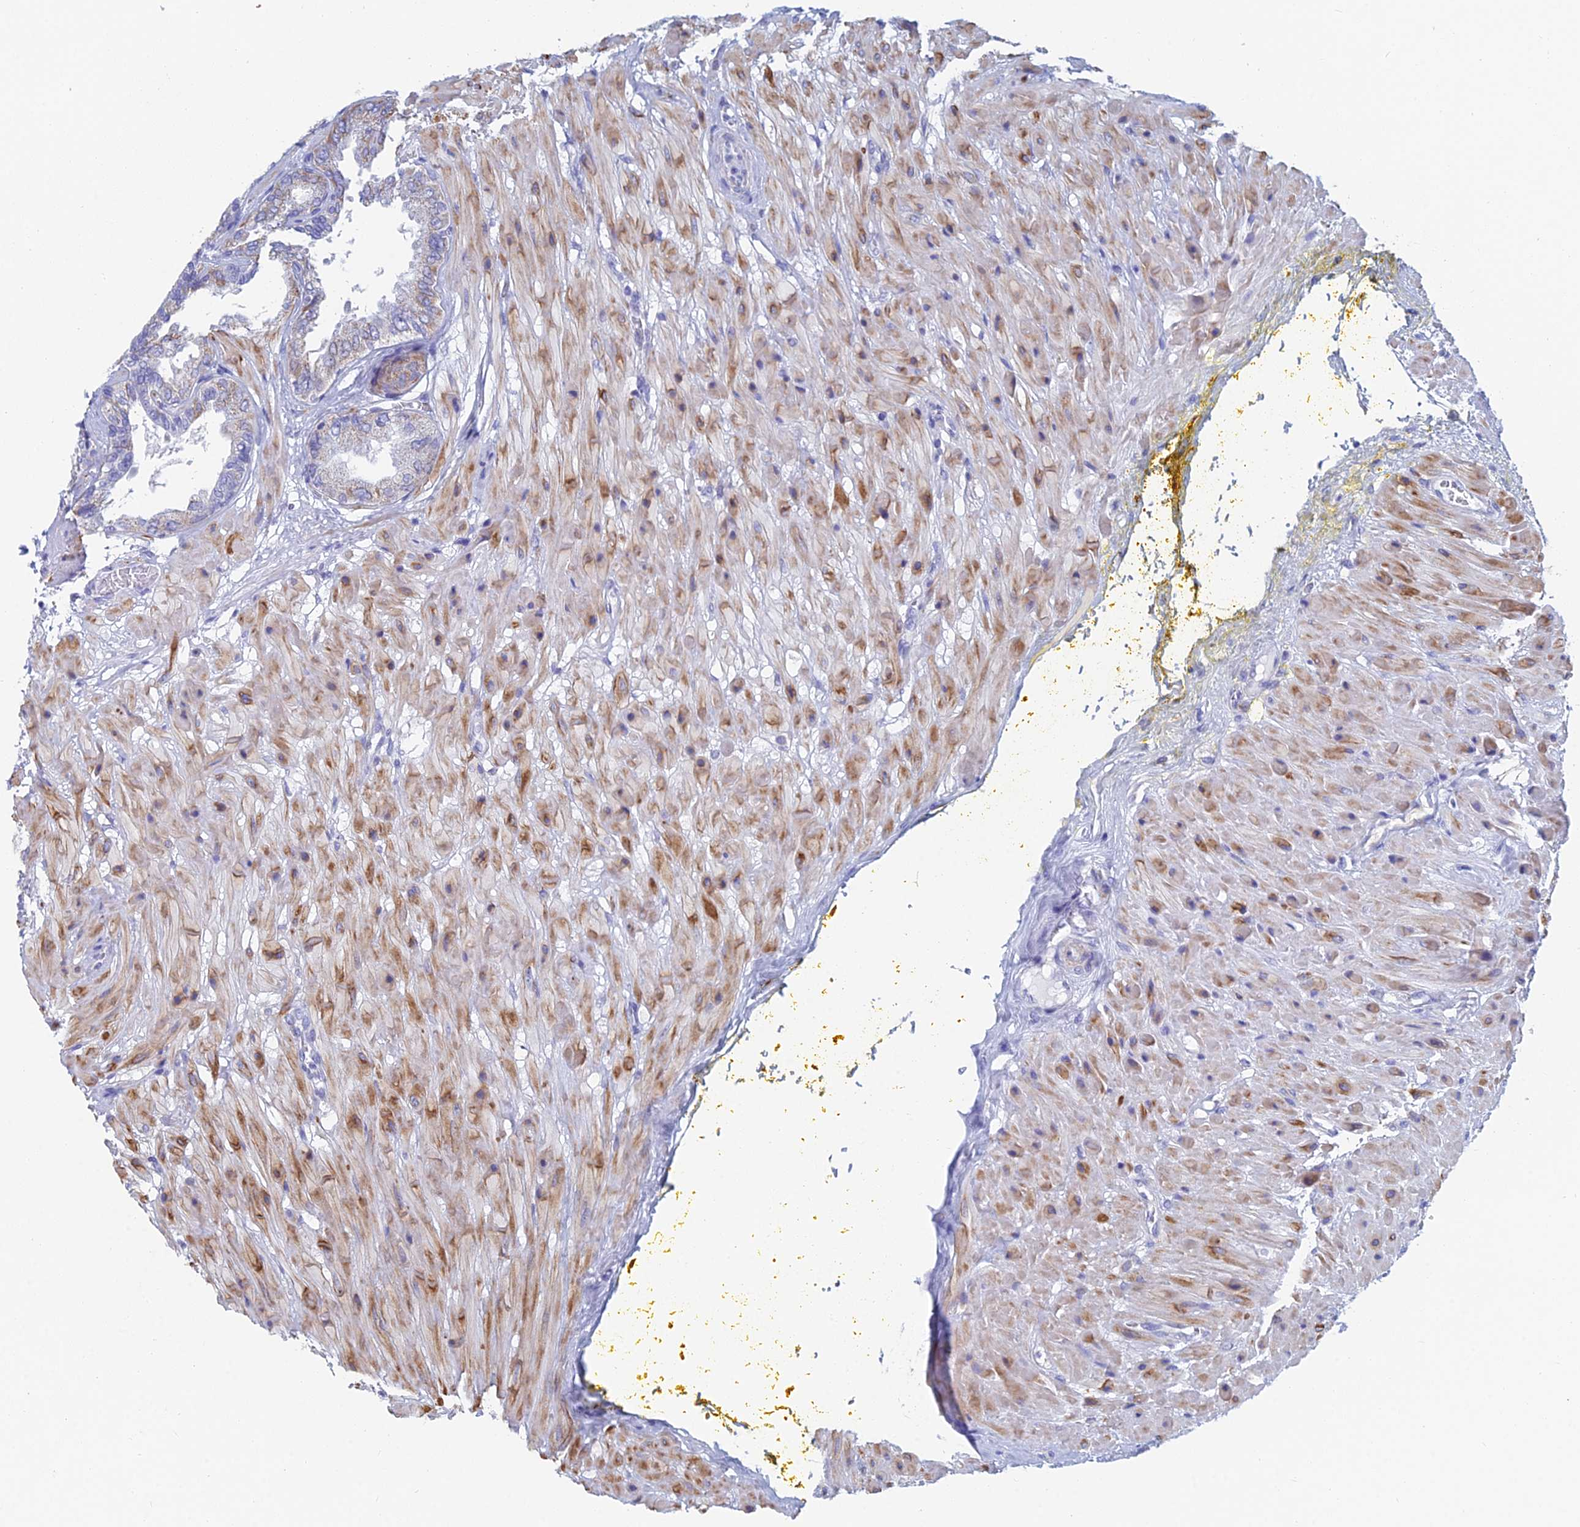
{"staining": {"intensity": "moderate", "quantity": "<25%", "location": "cytoplasmic/membranous"}, "tissue": "seminal vesicle", "cell_type": "Glandular cells", "image_type": "normal", "snomed": [{"axis": "morphology", "description": "Normal tissue, NOS"}, {"axis": "topography", "description": "Seminal veicle"}], "caption": "Seminal vesicle stained for a protein displays moderate cytoplasmic/membranous positivity in glandular cells. (Stains: DAB (3,3'-diaminobenzidine) in brown, nuclei in blue, Microscopy: brightfield microscopy at high magnification).", "gene": "ACSM1", "patient": {"sex": "male", "age": 63}}